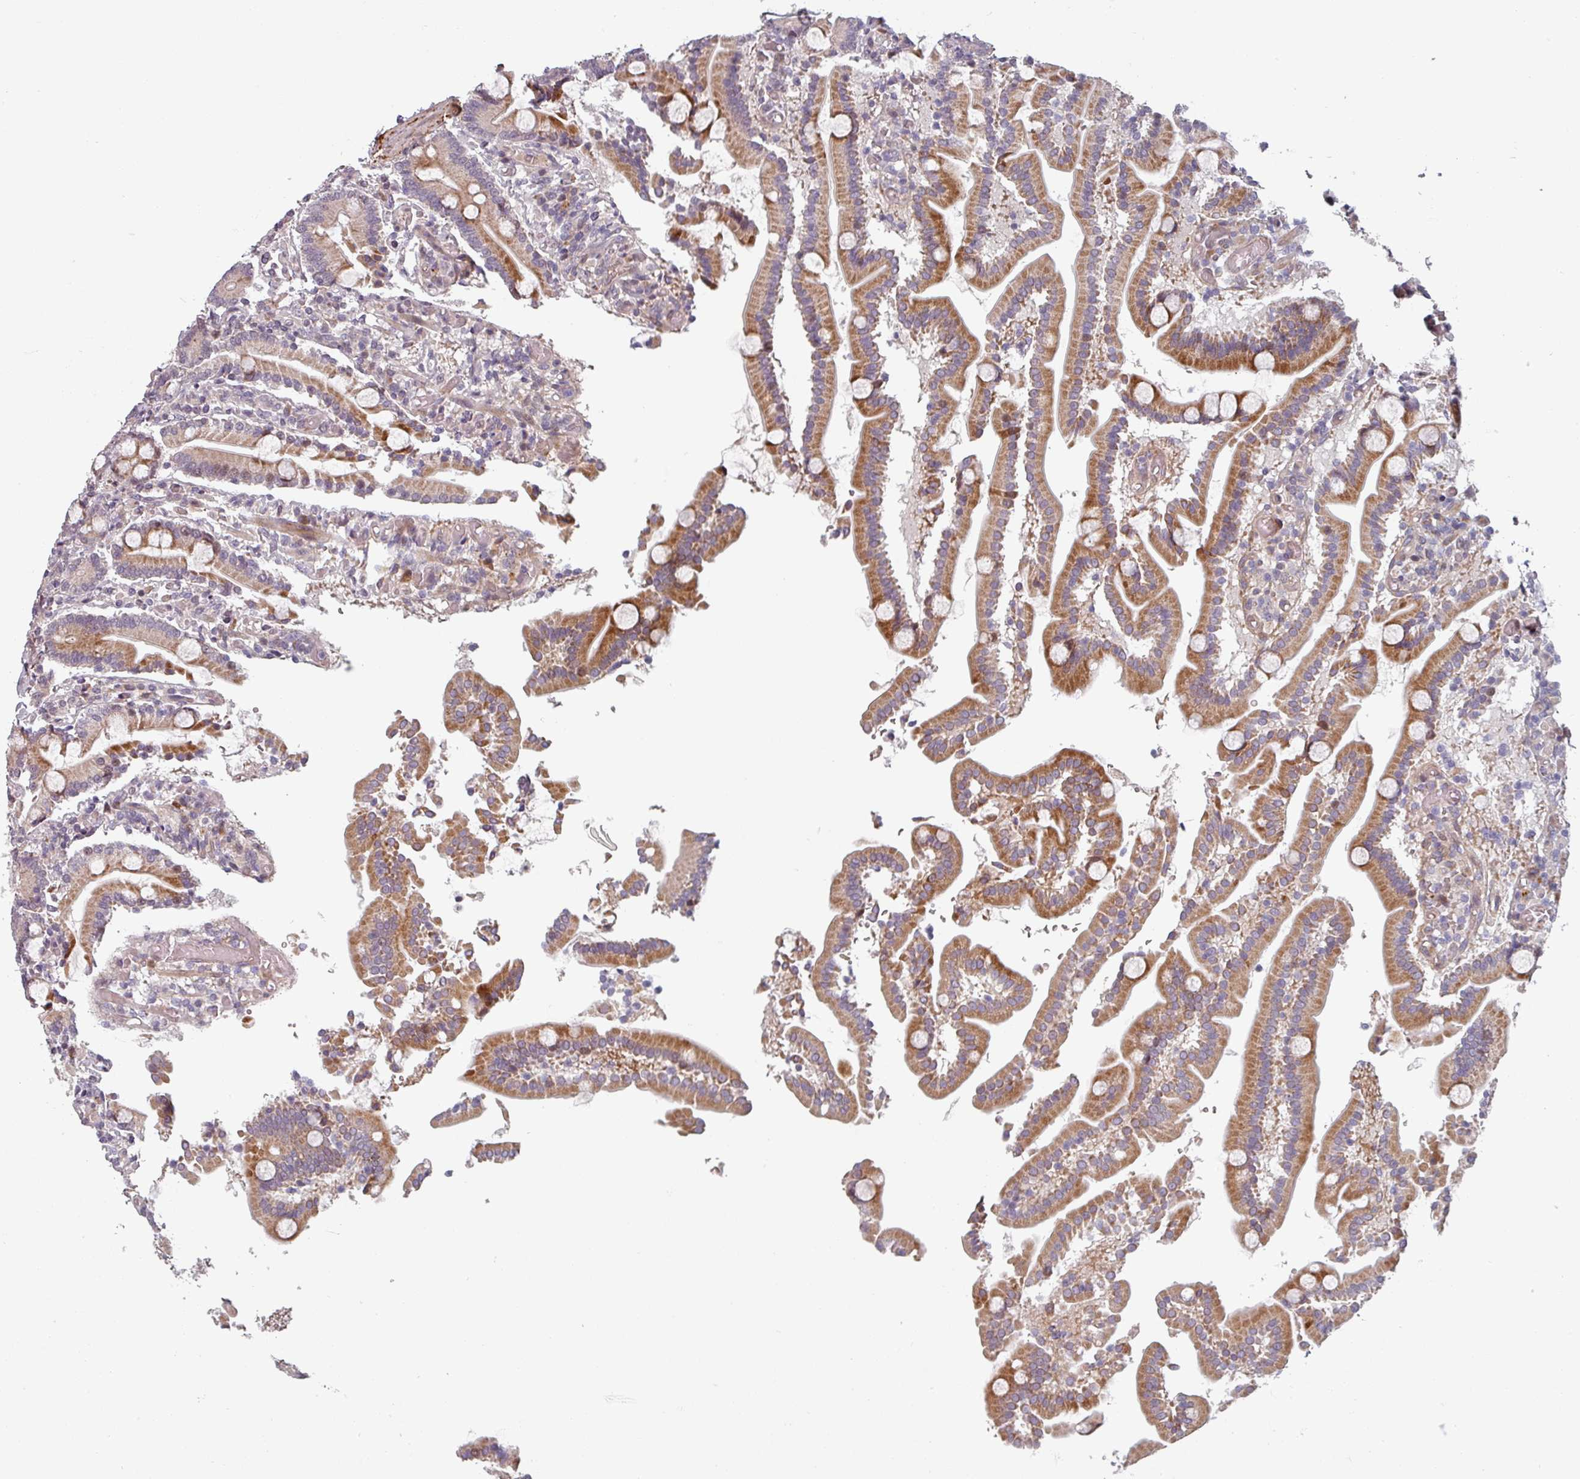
{"staining": {"intensity": "moderate", "quantity": "25%-75%", "location": "cytoplasmic/membranous"}, "tissue": "duodenum", "cell_type": "Glandular cells", "image_type": "normal", "snomed": [{"axis": "morphology", "description": "Normal tissue, NOS"}, {"axis": "topography", "description": "Duodenum"}], "caption": "Brown immunohistochemical staining in benign duodenum demonstrates moderate cytoplasmic/membranous staining in approximately 25%-75% of glandular cells.", "gene": "CYB5RL", "patient": {"sex": "male", "age": 55}}